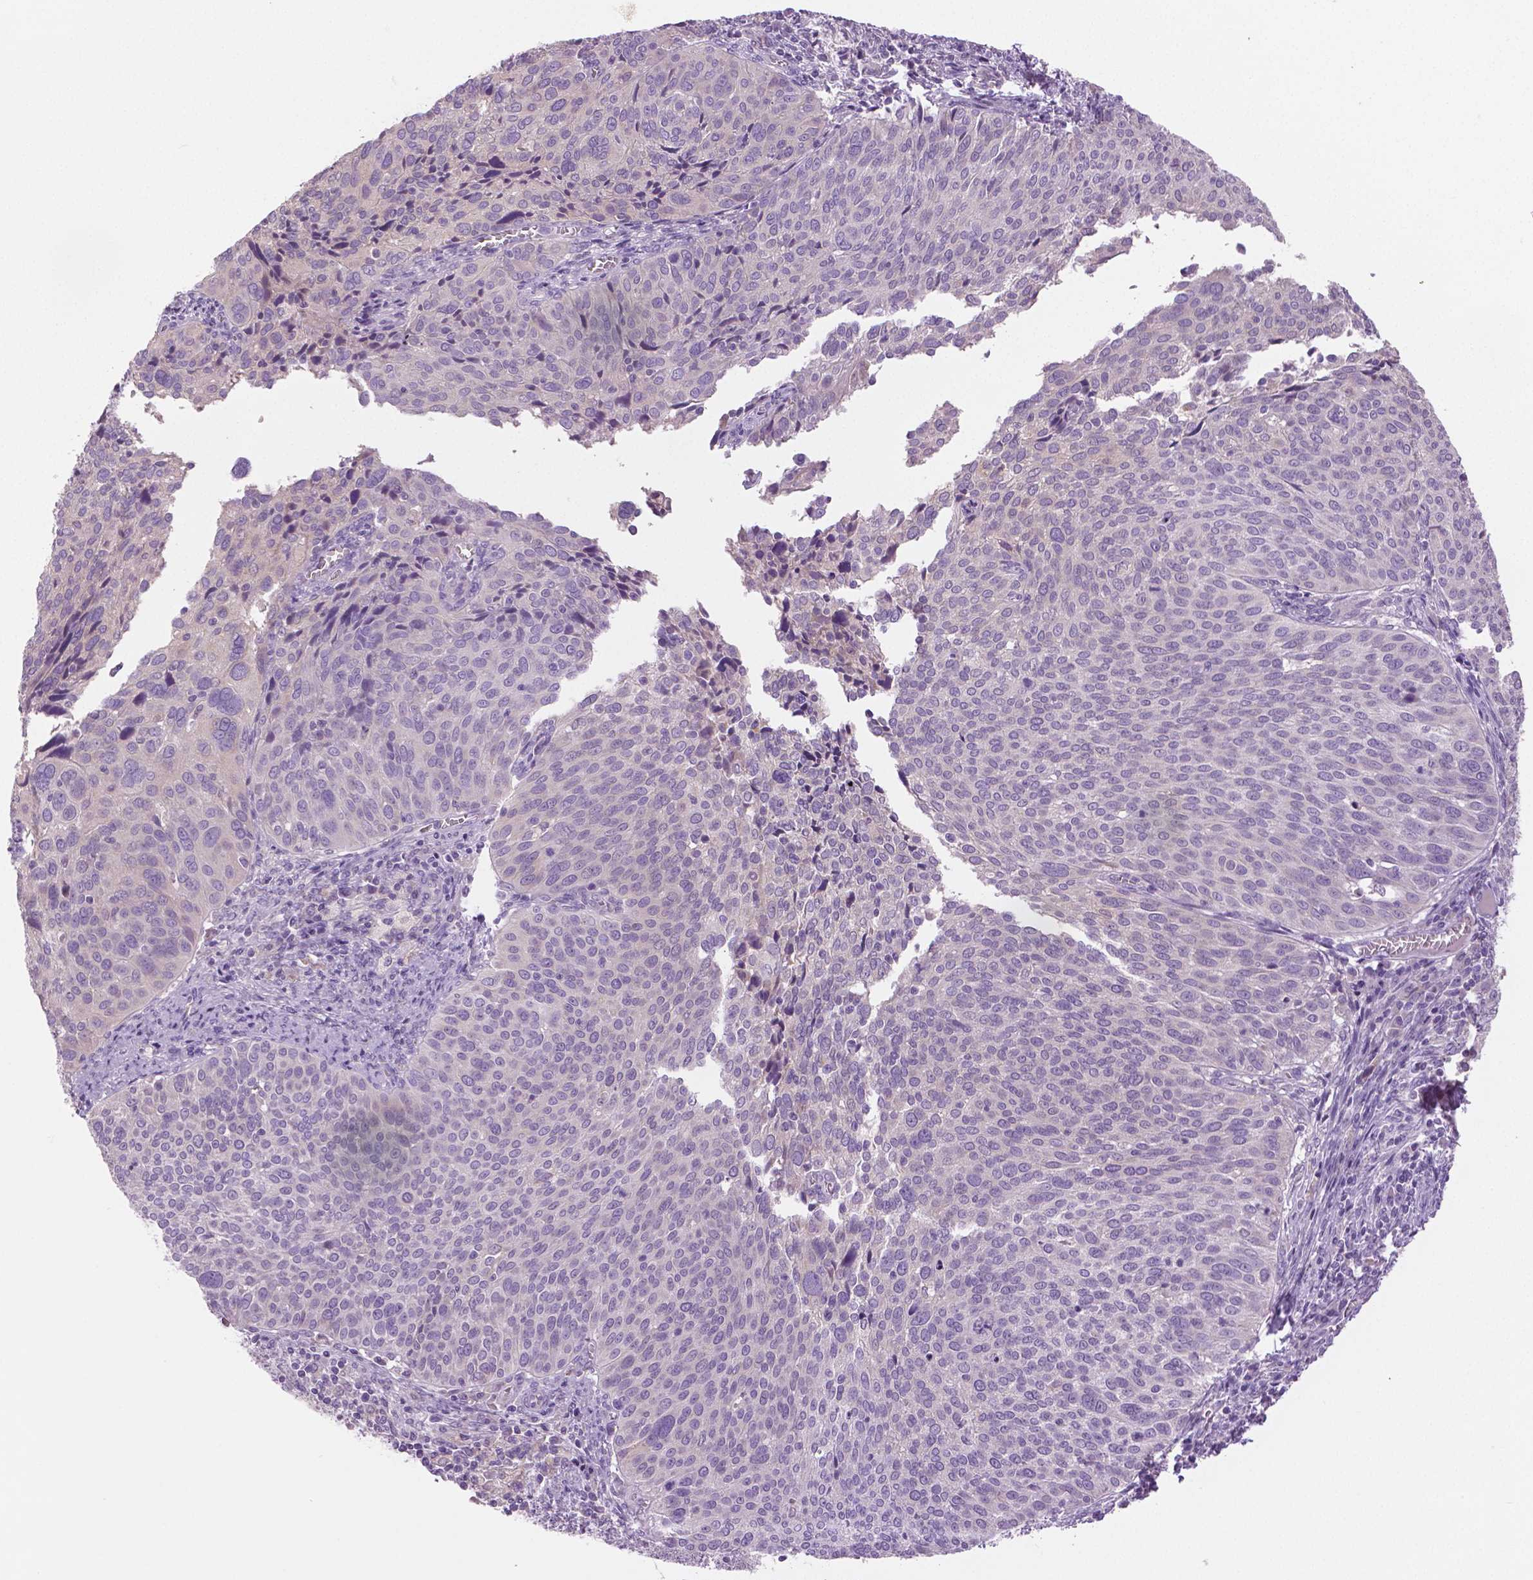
{"staining": {"intensity": "negative", "quantity": "none", "location": "none"}, "tissue": "cervical cancer", "cell_type": "Tumor cells", "image_type": "cancer", "snomed": [{"axis": "morphology", "description": "Squamous cell carcinoma, NOS"}, {"axis": "topography", "description": "Cervix"}], "caption": "The micrograph reveals no significant positivity in tumor cells of cervical squamous cell carcinoma. (DAB (3,3'-diaminobenzidine) immunohistochemistry visualized using brightfield microscopy, high magnification).", "gene": "DNAH12", "patient": {"sex": "female", "age": 39}}